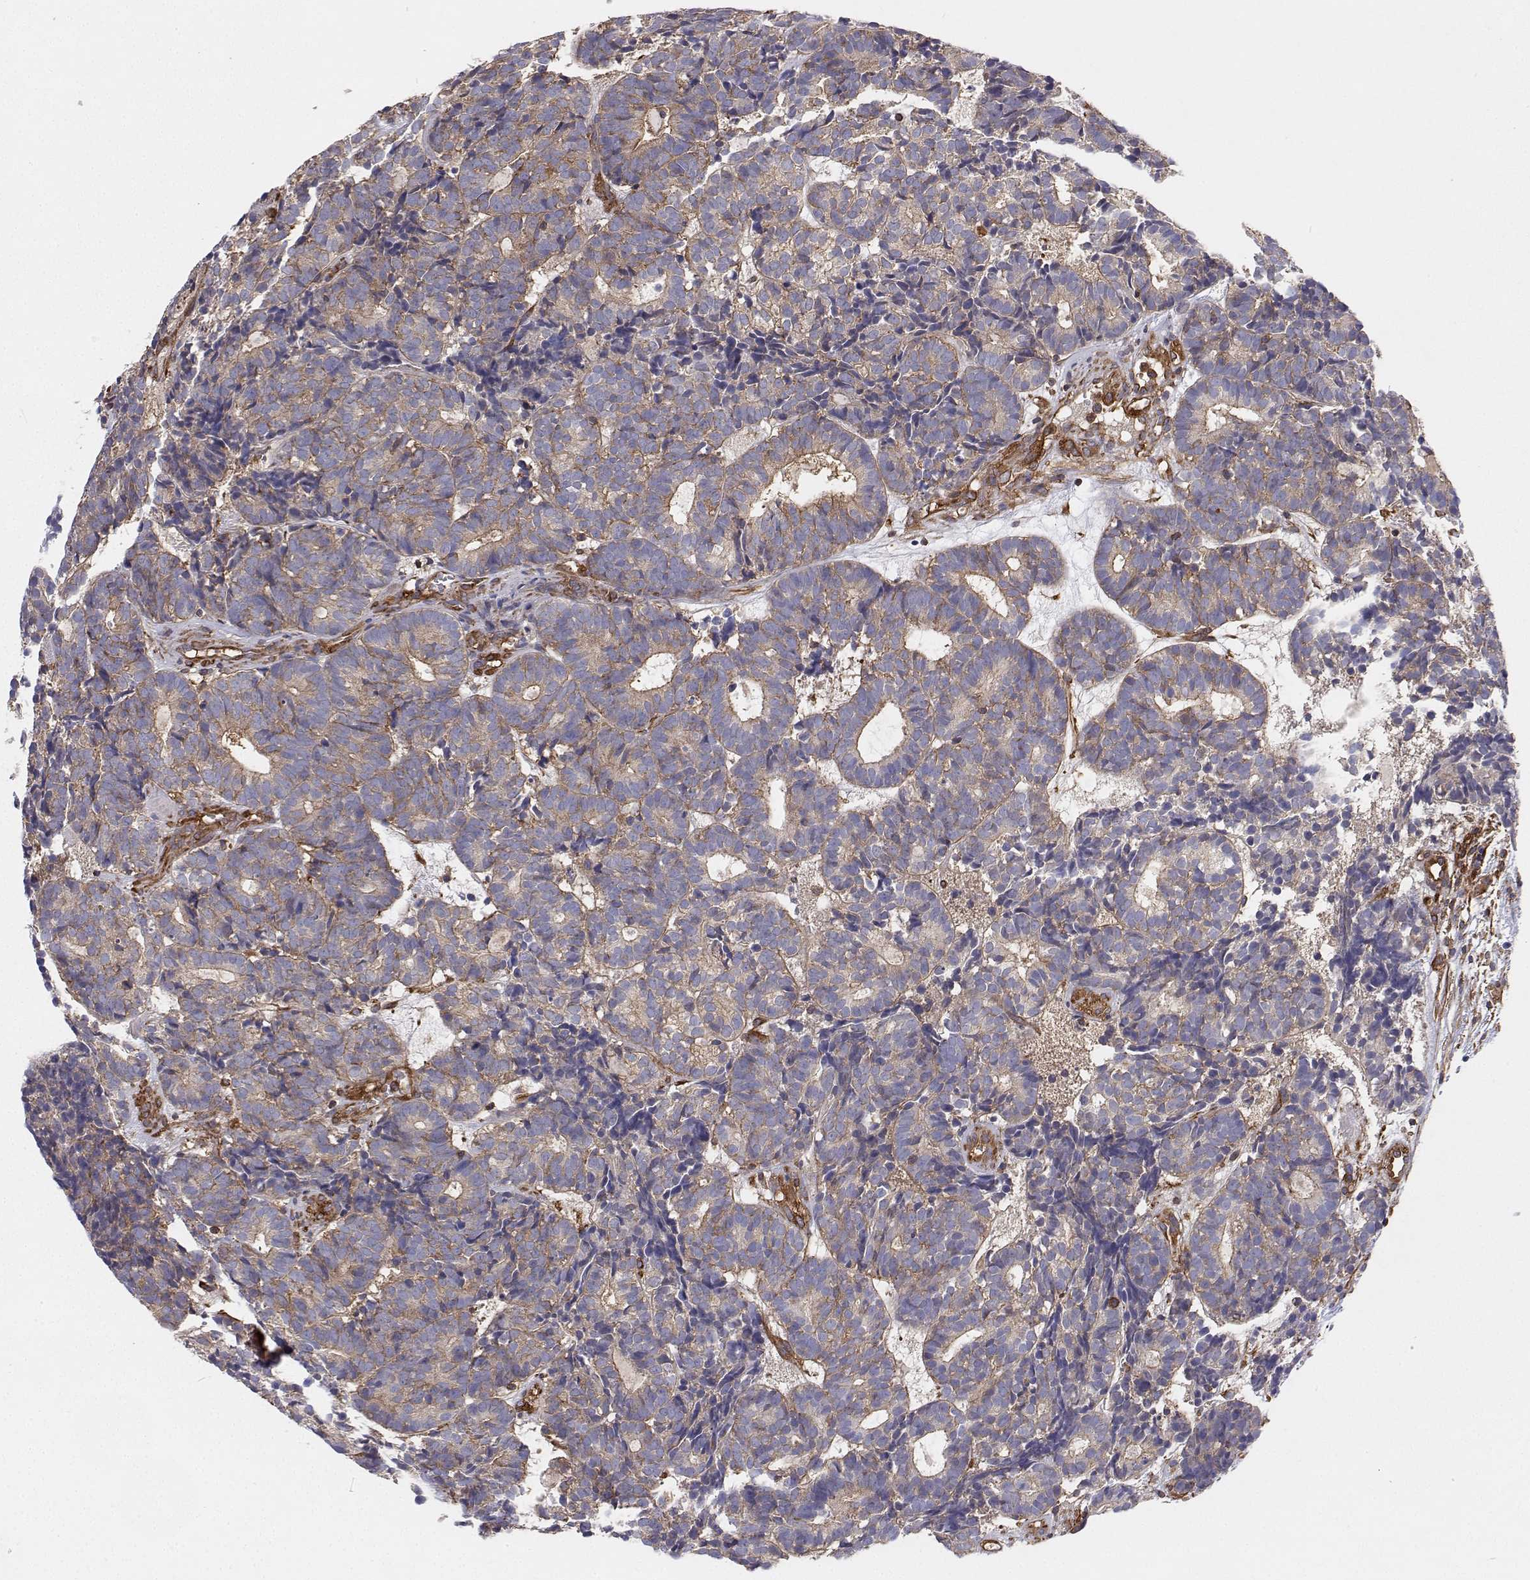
{"staining": {"intensity": "weak", "quantity": "25%-75%", "location": "cytoplasmic/membranous"}, "tissue": "head and neck cancer", "cell_type": "Tumor cells", "image_type": "cancer", "snomed": [{"axis": "morphology", "description": "Adenocarcinoma, NOS"}, {"axis": "topography", "description": "Head-Neck"}], "caption": "Protein staining of head and neck cancer (adenocarcinoma) tissue shows weak cytoplasmic/membranous expression in approximately 25%-75% of tumor cells.", "gene": "MYH9", "patient": {"sex": "female", "age": 81}}